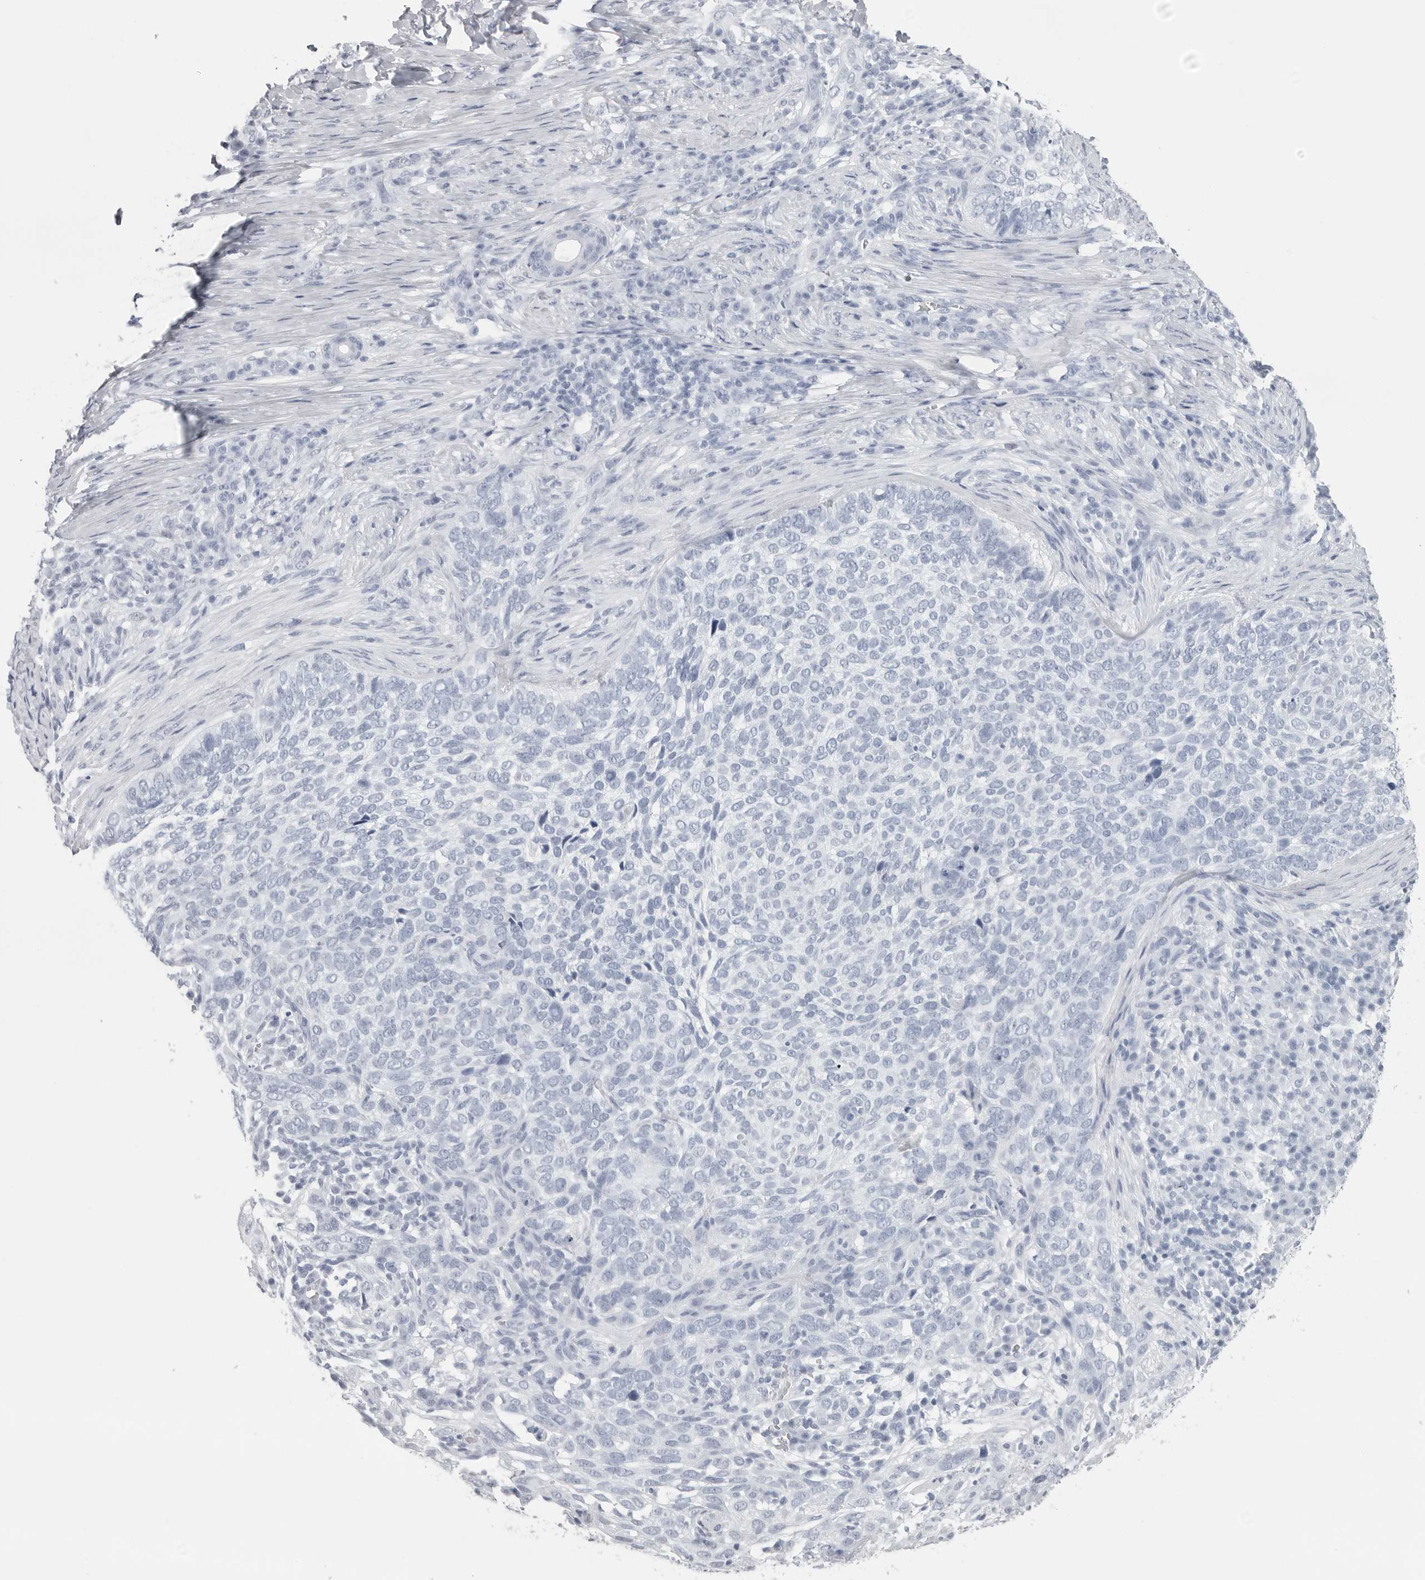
{"staining": {"intensity": "negative", "quantity": "none", "location": "none"}, "tissue": "skin cancer", "cell_type": "Tumor cells", "image_type": "cancer", "snomed": [{"axis": "morphology", "description": "Basal cell carcinoma"}, {"axis": "topography", "description": "Skin"}], "caption": "Tumor cells show no significant expression in skin cancer.", "gene": "CST2", "patient": {"sex": "female", "age": 64}}